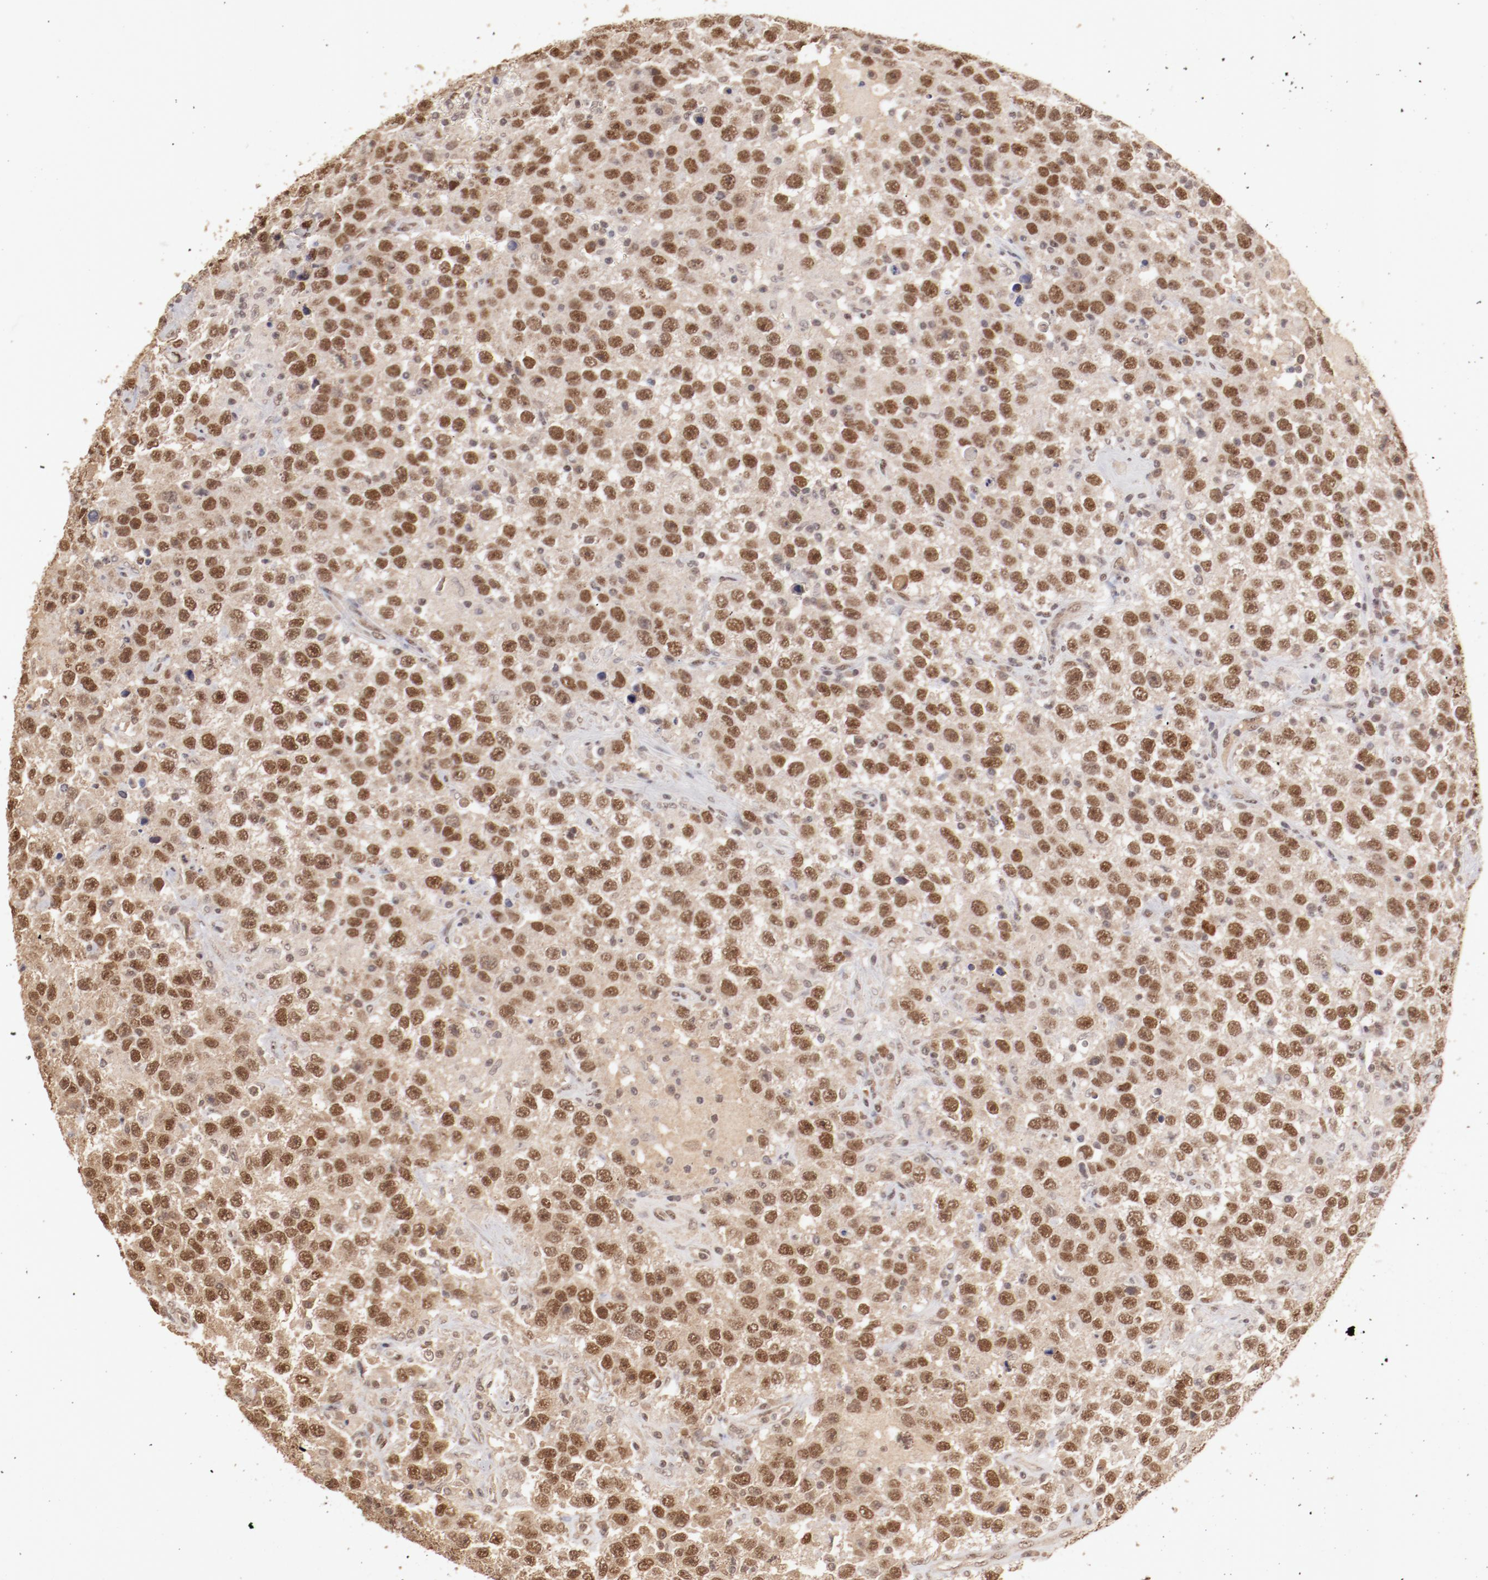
{"staining": {"intensity": "strong", "quantity": ">75%", "location": "cytoplasmic/membranous,nuclear"}, "tissue": "testis cancer", "cell_type": "Tumor cells", "image_type": "cancer", "snomed": [{"axis": "morphology", "description": "Seminoma, NOS"}, {"axis": "topography", "description": "Testis"}], "caption": "Immunohistochemistry (DAB (3,3'-diaminobenzidine)) staining of human testis cancer displays strong cytoplasmic/membranous and nuclear protein expression in about >75% of tumor cells.", "gene": "CLOCK", "patient": {"sex": "male", "age": 41}}